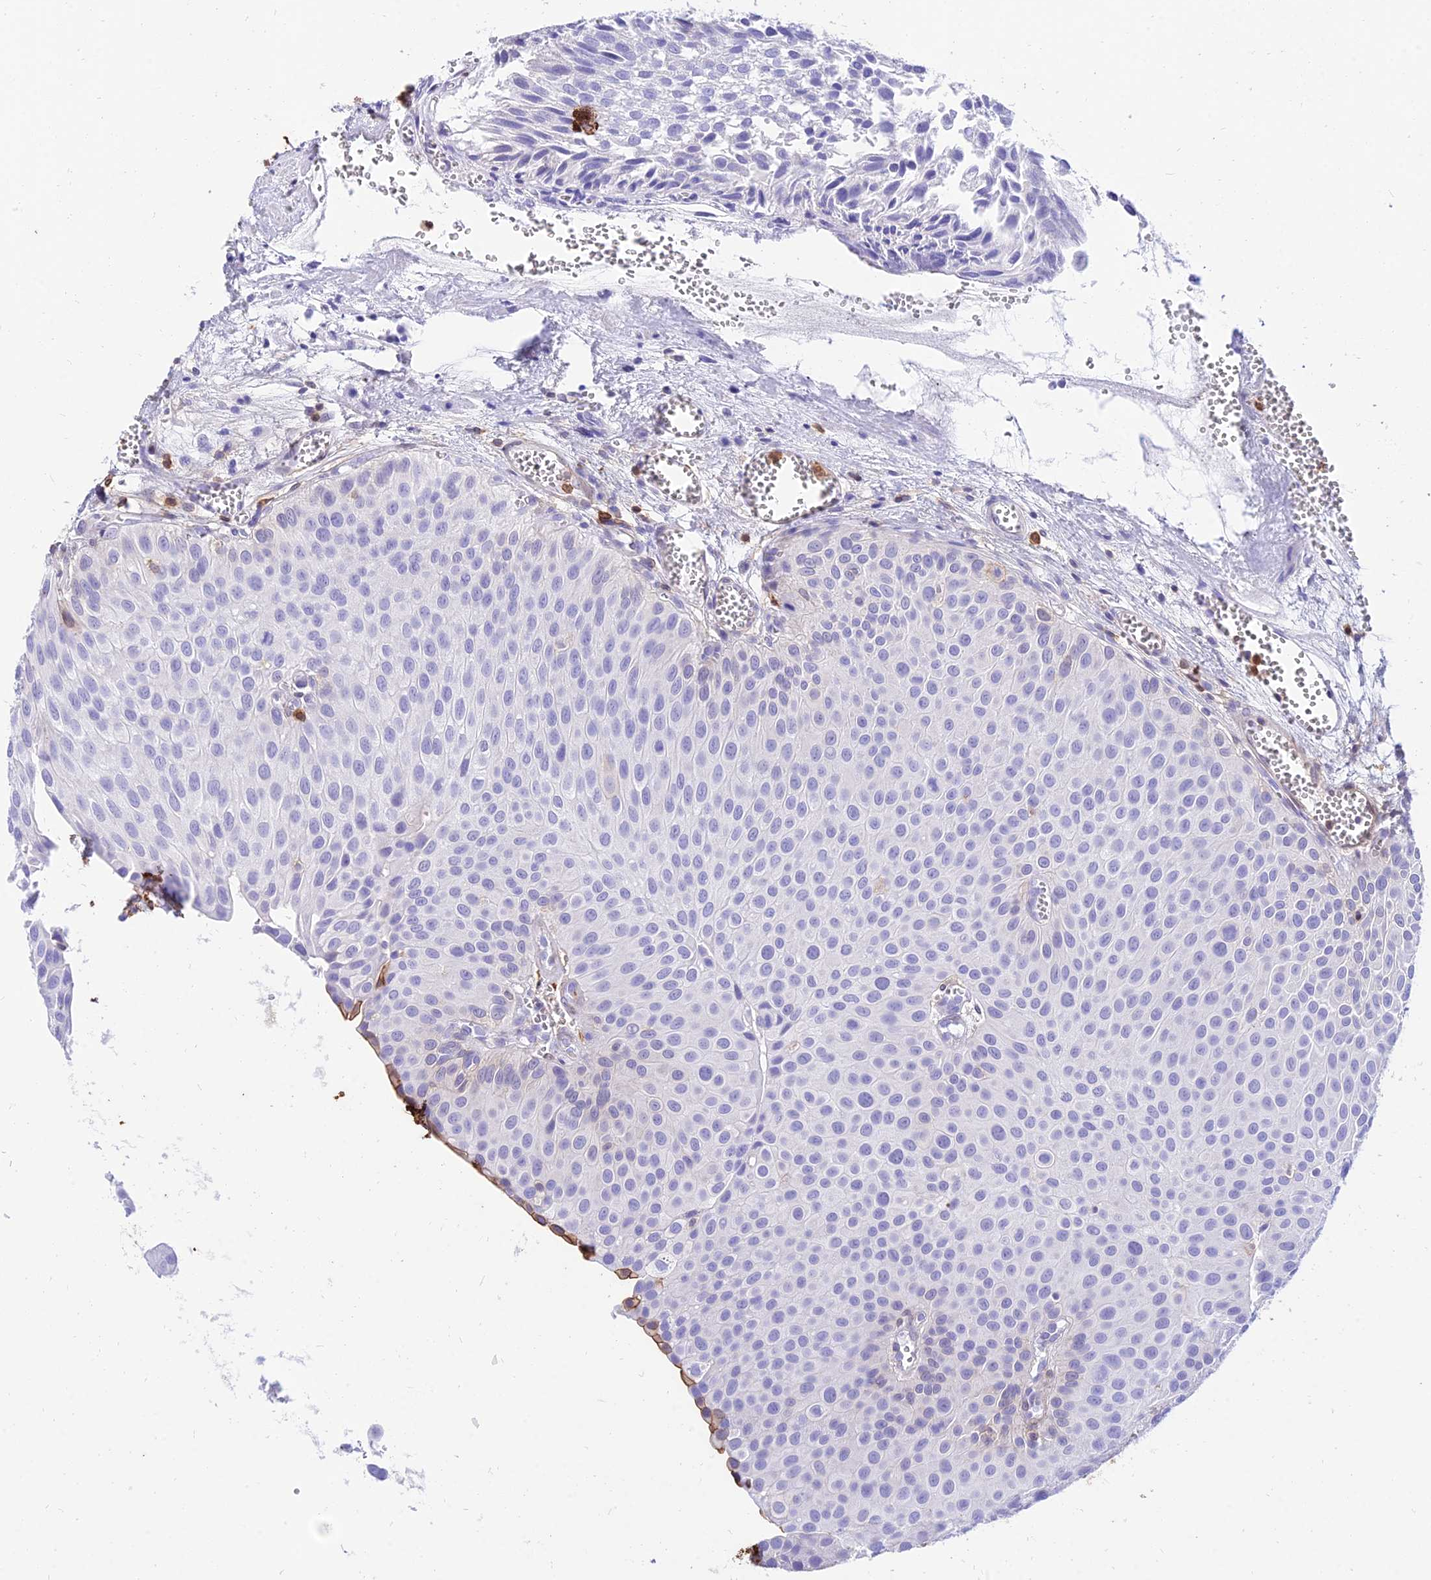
{"staining": {"intensity": "negative", "quantity": "none", "location": "none"}, "tissue": "urothelial cancer", "cell_type": "Tumor cells", "image_type": "cancer", "snomed": [{"axis": "morphology", "description": "Urothelial carcinoma, Low grade"}, {"axis": "topography", "description": "Urinary bladder"}], "caption": "Tumor cells show no significant staining in urothelial cancer. (Stains: DAB IHC with hematoxylin counter stain, Microscopy: brightfield microscopy at high magnification).", "gene": "SREK1IP1", "patient": {"sex": "male", "age": 88}}